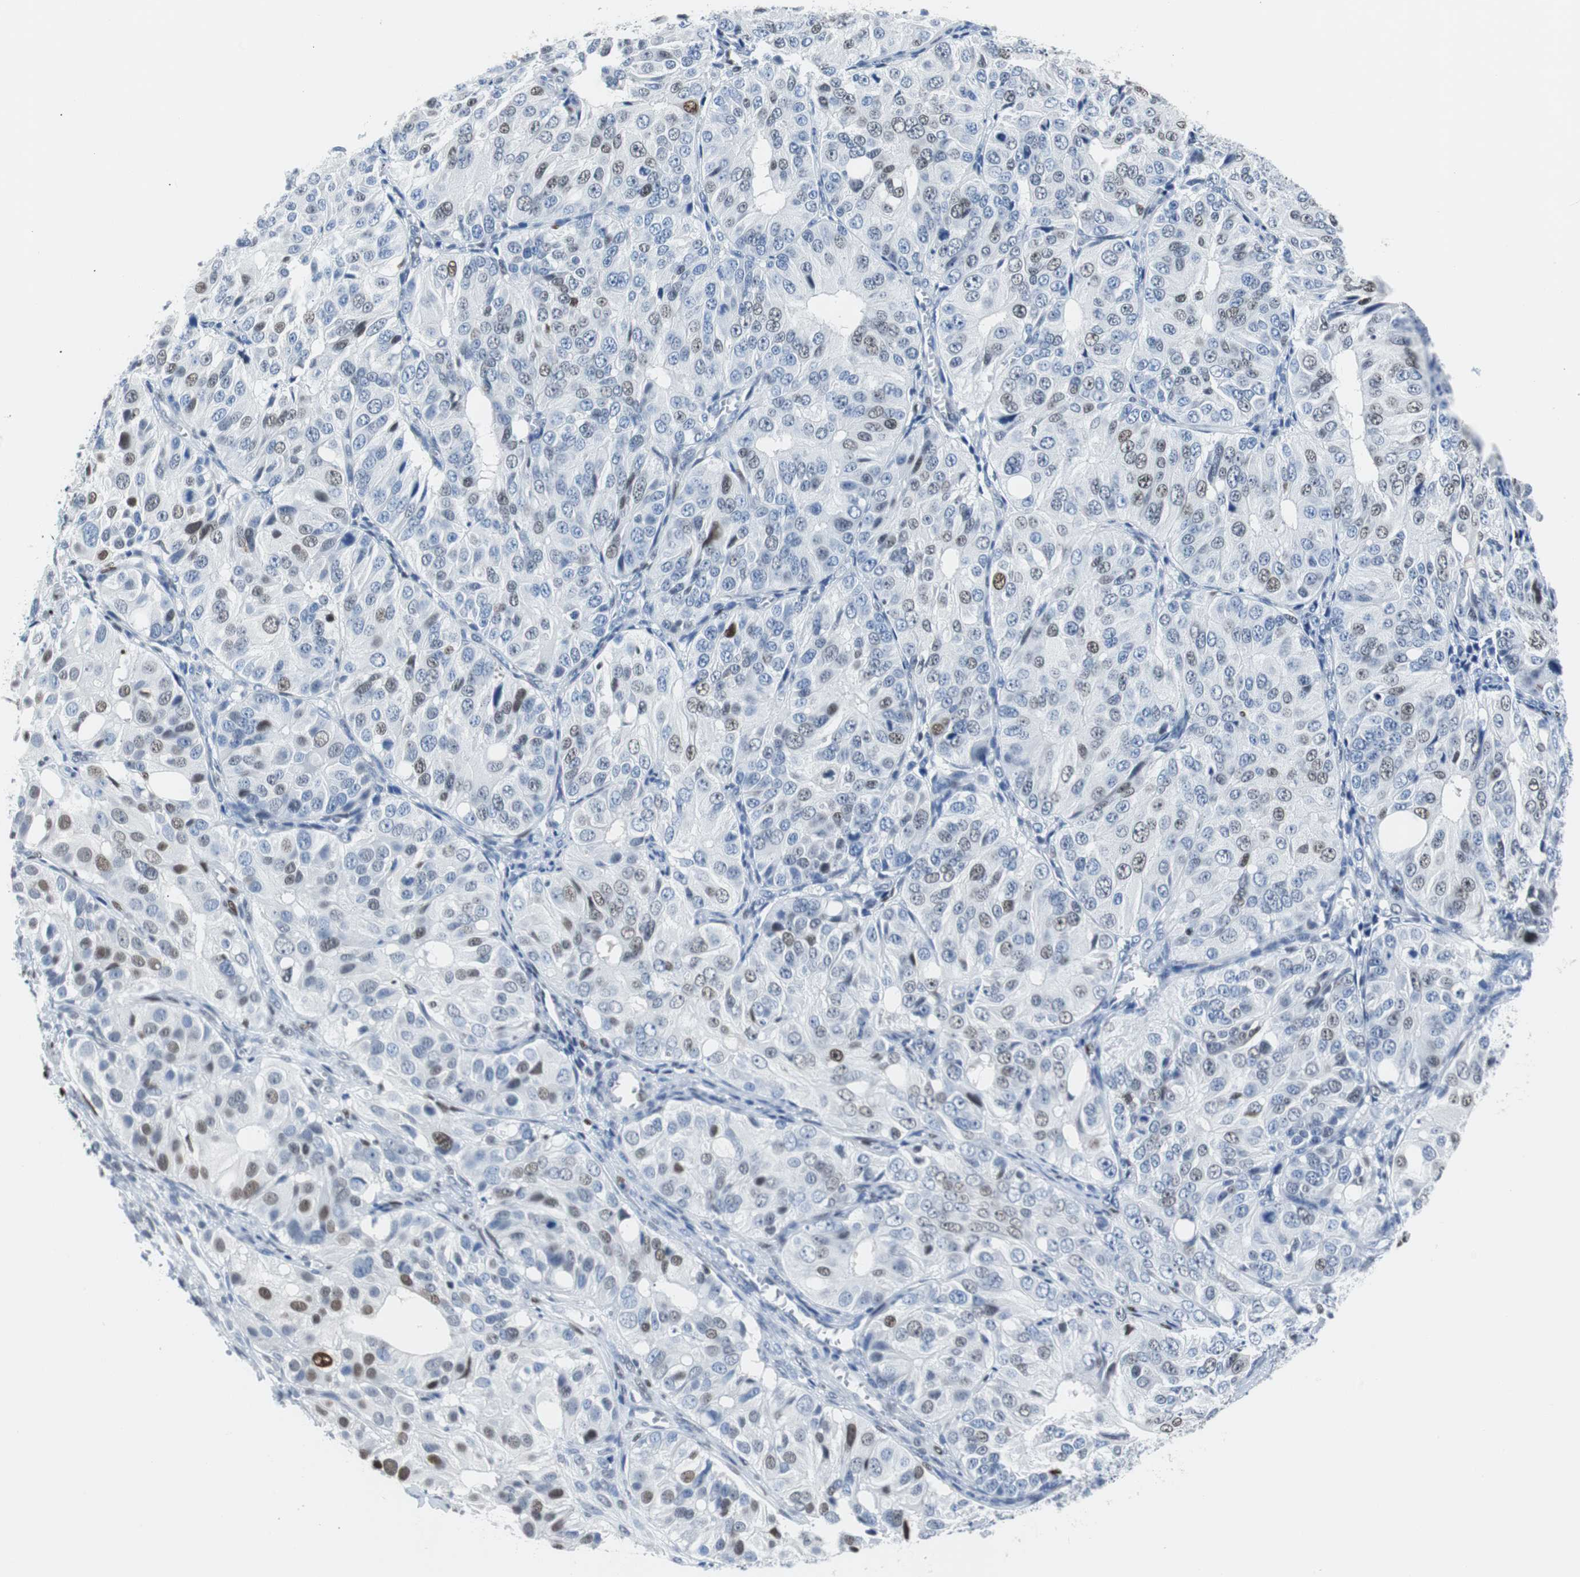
{"staining": {"intensity": "weak", "quantity": "25%-75%", "location": "nuclear"}, "tissue": "ovarian cancer", "cell_type": "Tumor cells", "image_type": "cancer", "snomed": [{"axis": "morphology", "description": "Carcinoma, endometroid"}, {"axis": "topography", "description": "Ovary"}], "caption": "Human ovarian endometroid carcinoma stained for a protein (brown) reveals weak nuclear positive staining in about 25%-75% of tumor cells.", "gene": "JUN", "patient": {"sex": "female", "age": 51}}